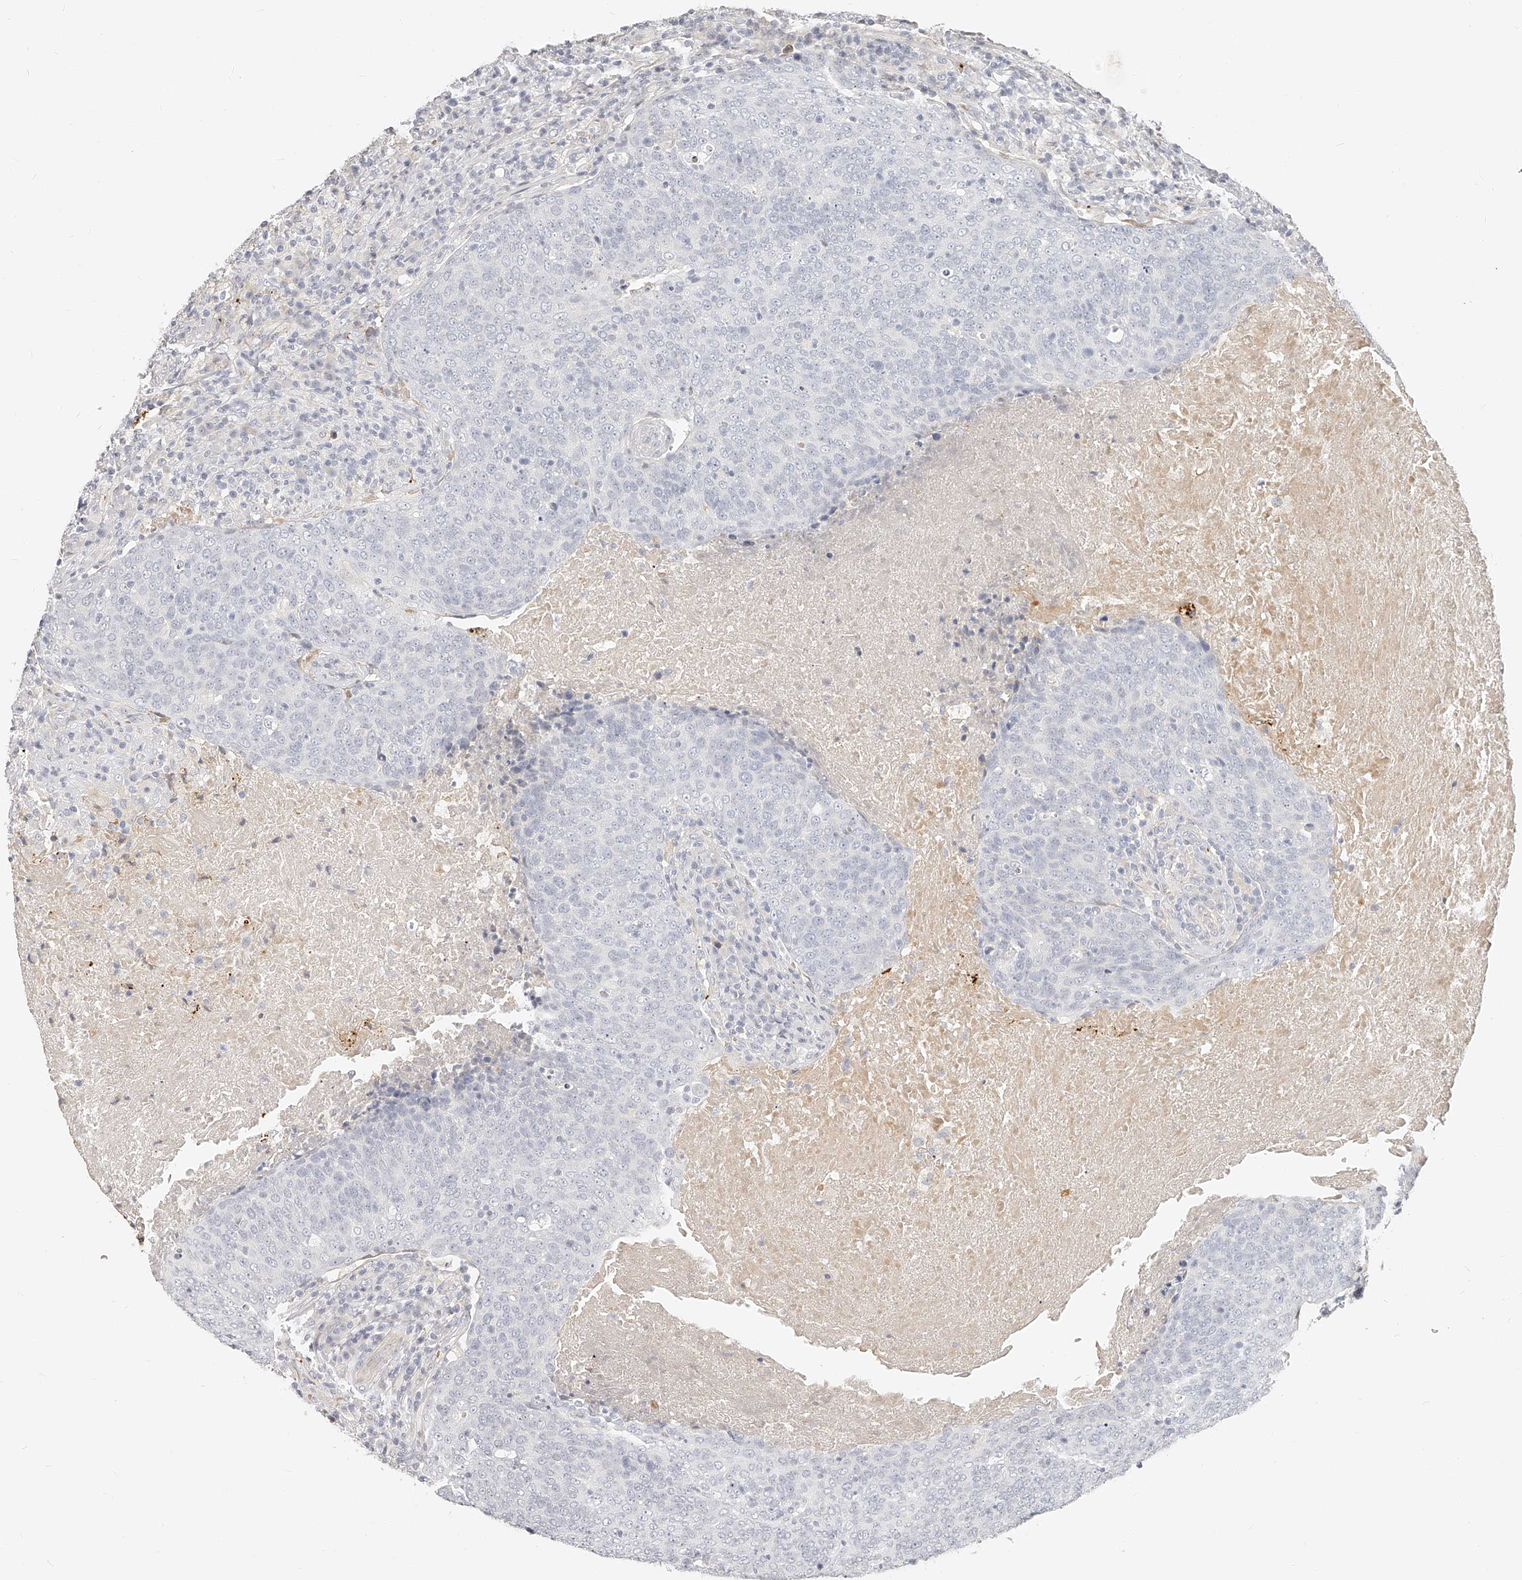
{"staining": {"intensity": "negative", "quantity": "none", "location": "none"}, "tissue": "head and neck cancer", "cell_type": "Tumor cells", "image_type": "cancer", "snomed": [{"axis": "morphology", "description": "Squamous cell carcinoma, NOS"}, {"axis": "morphology", "description": "Squamous cell carcinoma, metastatic, NOS"}, {"axis": "topography", "description": "Lymph node"}, {"axis": "topography", "description": "Head-Neck"}], "caption": "A high-resolution image shows immunohistochemistry (IHC) staining of metastatic squamous cell carcinoma (head and neck), which demonstrates no significant staining in tumor cells. (DAB IHC, high magnification).", "gene": "ITGB3", "patient": {"sex": "male", "age": 62}}